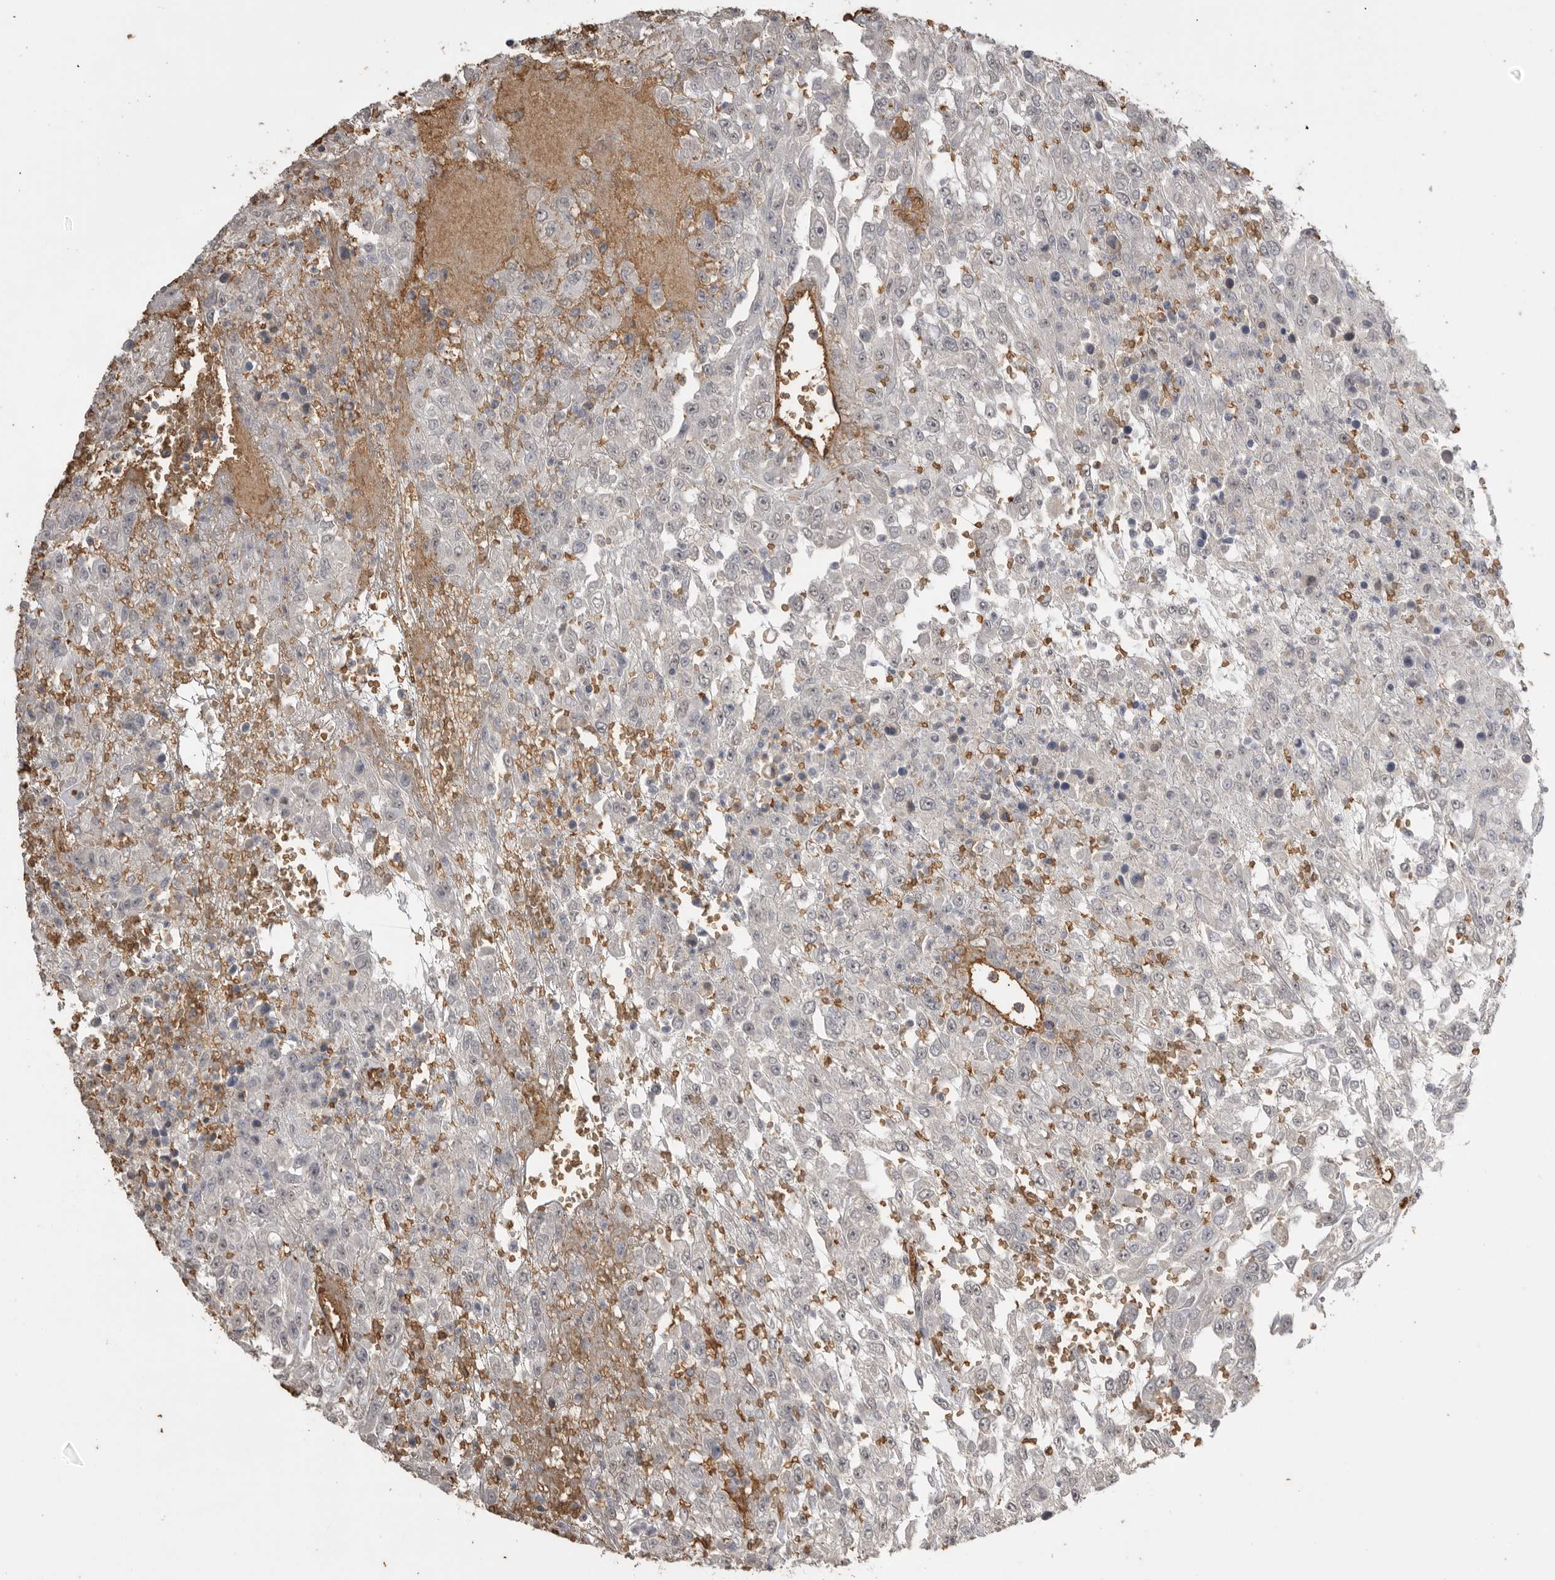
{"staining": {"intensity": "negative", "quantity": "none", "location": "none"}, "tissue": "urothelial cancer", "cell_type": "Tumor cells", "image_type": "cancer", "snomed": [{"axis": "morphology", "description": "Urothelial carcinoma, High grade"}, {"axis": "topography", "description": "Urinary bladder"}], "caption": "Immunohistochemistry (IHC) histopathology image of urothelial cancer stained for a protein (brown), which reveals no staining in tumor cells.", "gene": "IL27", "patient": {"sex": "male", "age": 46}}